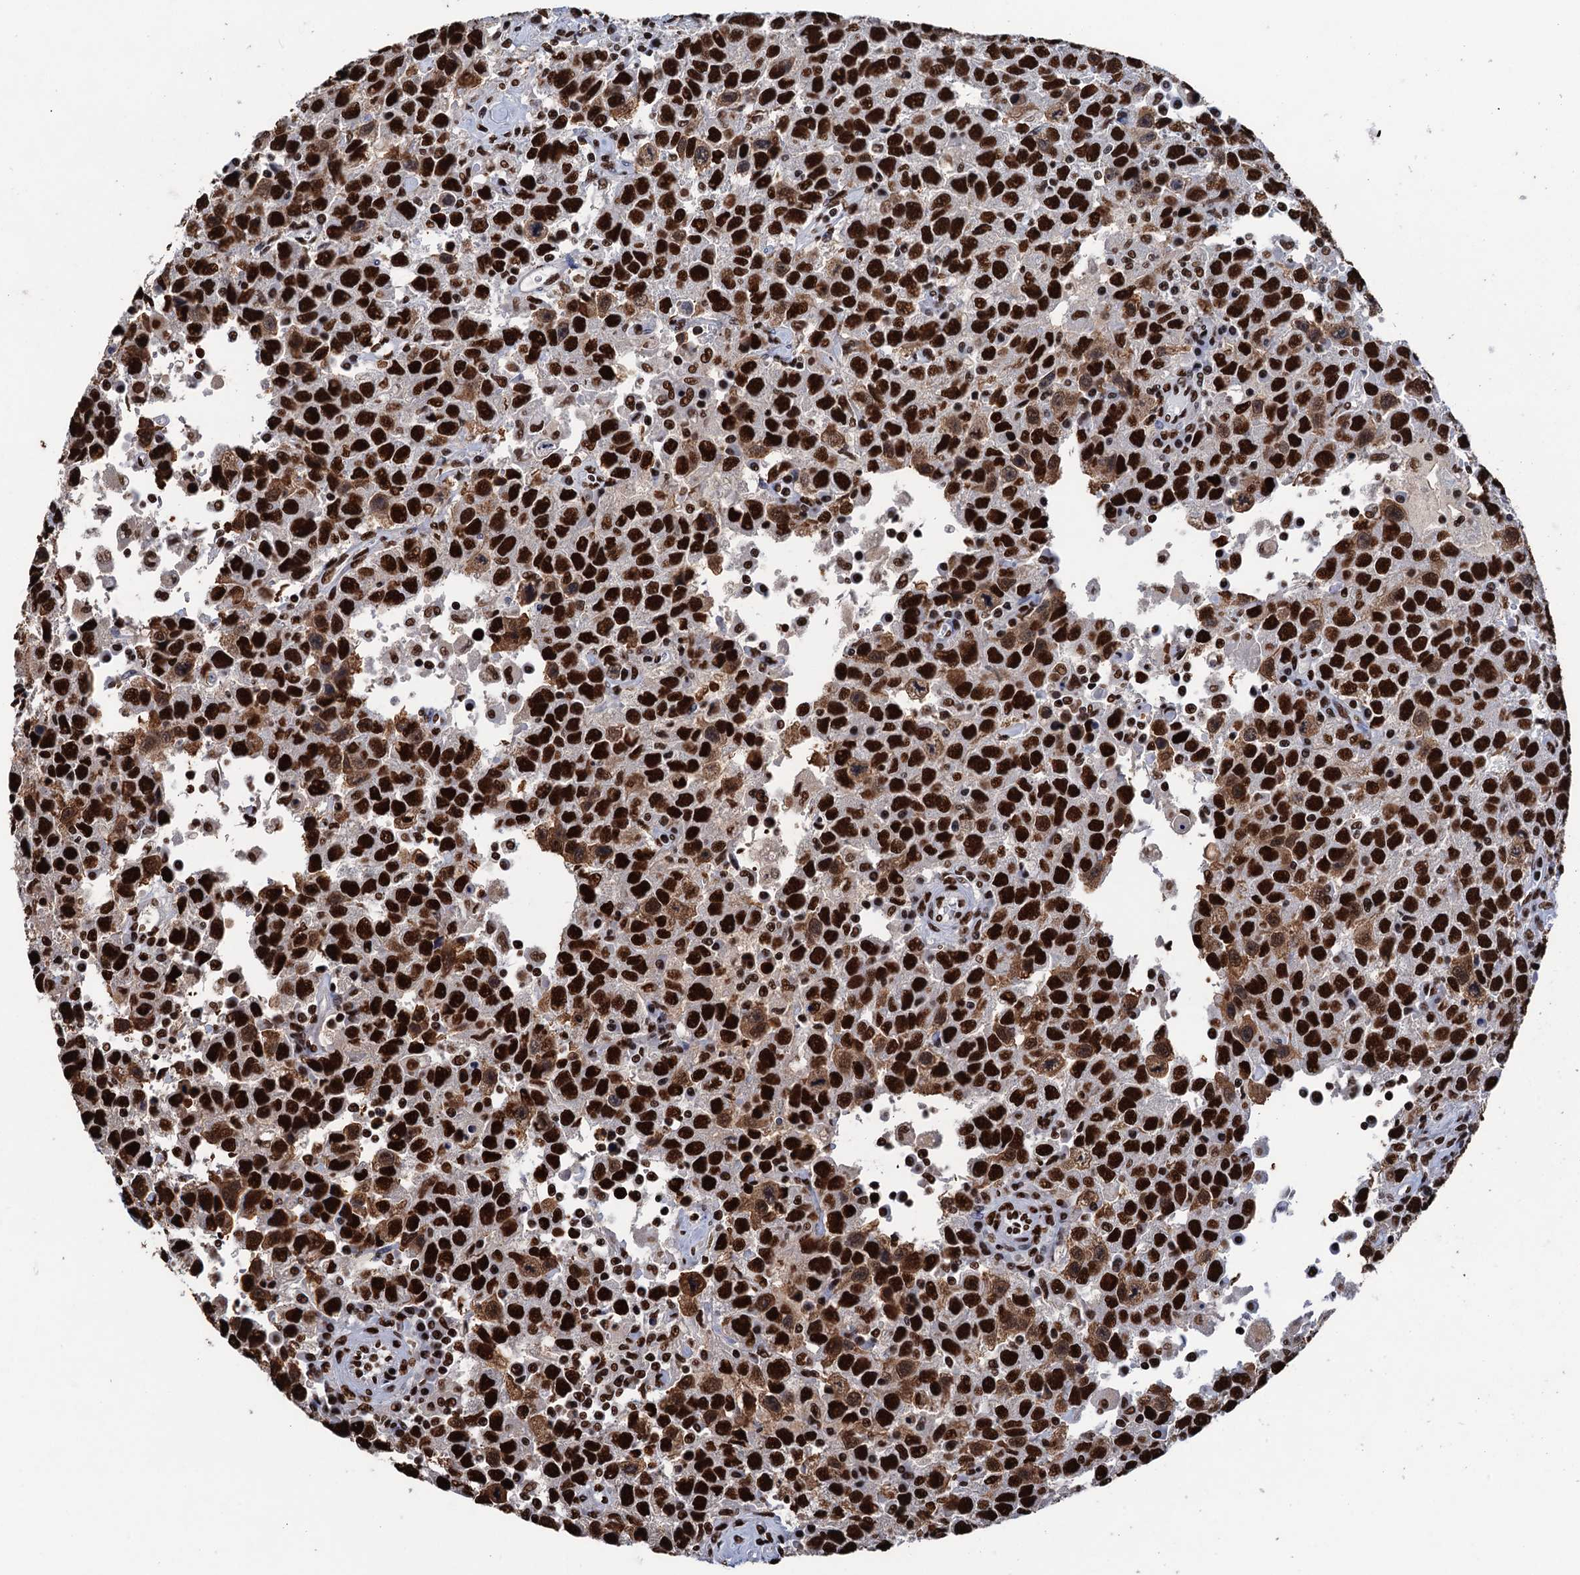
{"staining": {"intensity": "strong", "quantity": ">75%", "location": "cytoplasmic/membranous,nuclear"}, "tissue": "testis cancer", "cell_type": "Tumor cells", "image_type": "cancer", "snomed": [{"axis": "morphology", "description": "Seminoma, NOS"}, {"axis": "topography", "description": "Testis"}], "caption": "Testis cancer tissue demonstrates strong cytoplasmic/membranous and nuclear expression in about >75% of tumor cells, visualized by immunohistochemistry.", "gene": "UBA2", "patient": {"sex": "male", "age": 41}}